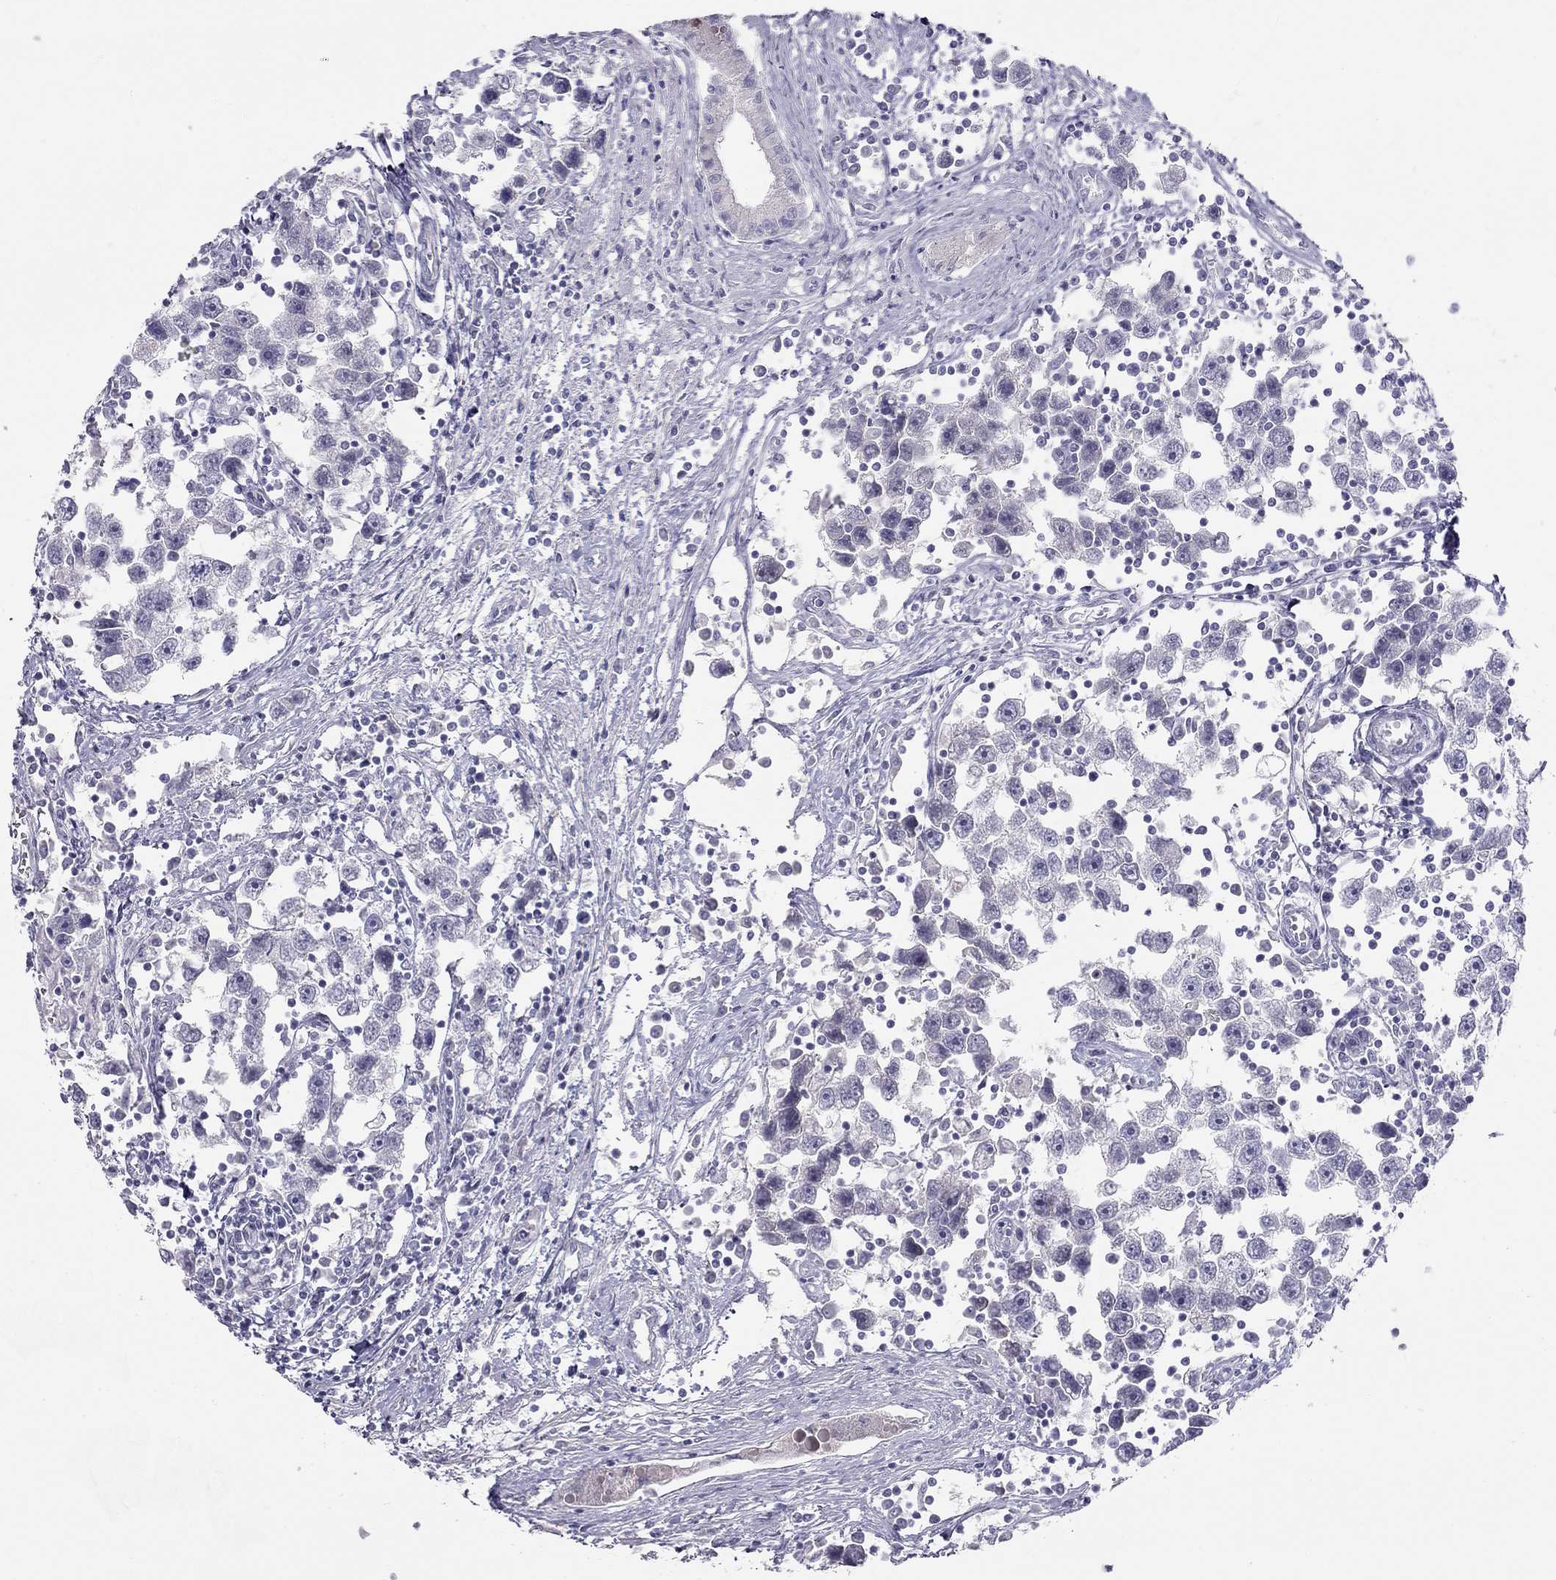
{"staining": {"intensity": "negative", "quantity": "none", "location": "none"}, "tissue": "testis cancer", "cell_type": "Tumor cells", "image_type": "cancer", "snomed": [{"axis": "morphology", "description": "Seminoma, NOS"}, {"axis": "topography", "description": "Testis"}], "caption": "The immunohistochemistry photomicrograph has no significant staining in tumor cells of testis seminoma tissue.", "gene": "KCNV2", "patient": {"sex": "male", "age": 30}}